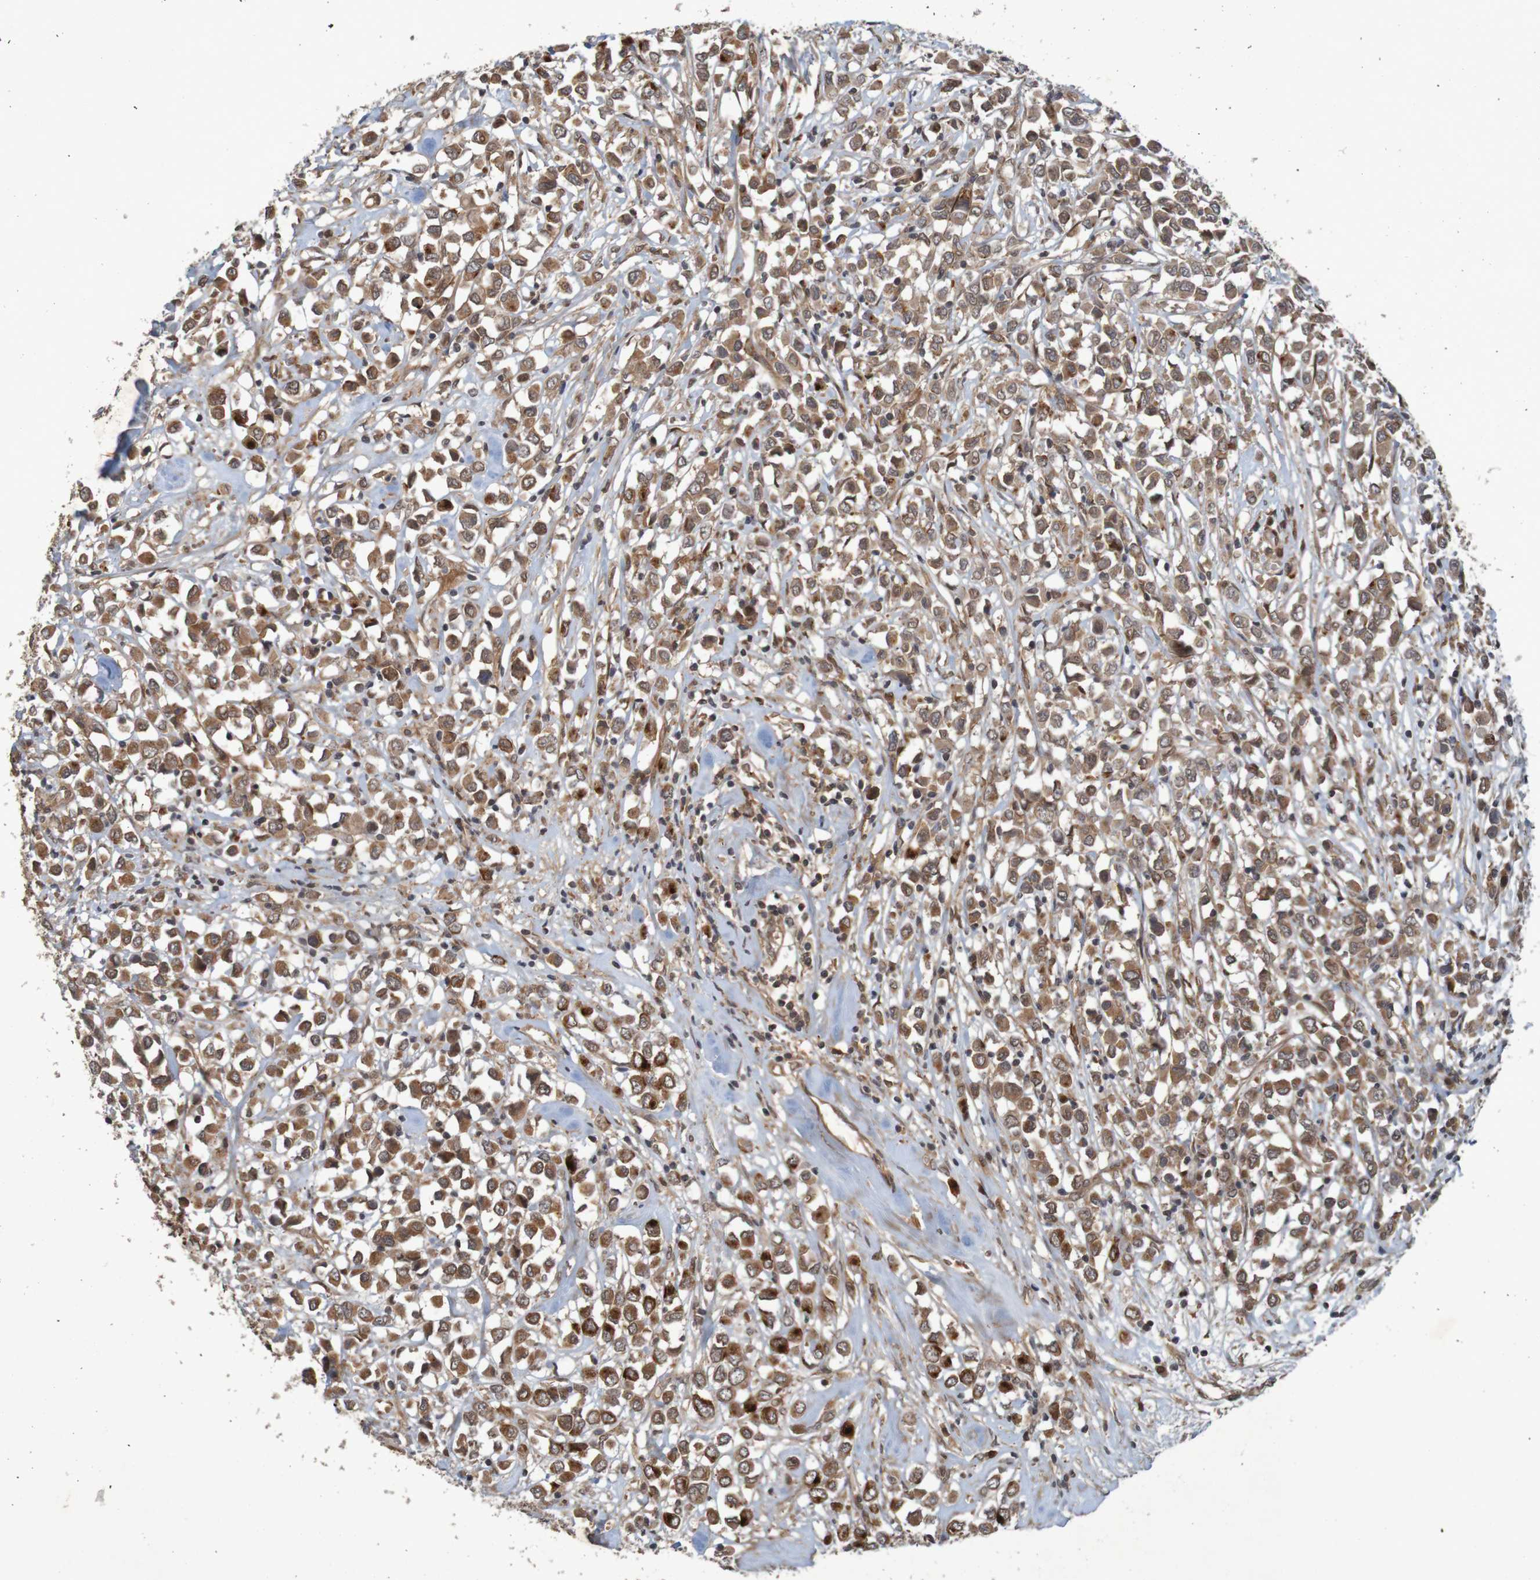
{"staining": {"intensity": "strong", "quantity": ">75%", "location": "cytoplasmic/membranous"}, "tissue": "breast cancer", "cell_type": "Tumor cells", "image_type": "cancer", "snomed": [{"axis": "morphology", "description": "Duct carcinoma"}, {"axis": "topography", "description": "Breast"}], "caption": "Immunohistochemistry (IHC) micrograph of human intraductal carcinoma (breast) stained for a protein (brown), which demonstrates high levels of strong cytoplasmic/membranous expression in about >75% of tumor cells.", "gene": "ARHGEF11", "patient": {"sex": "female", "age": 61}}